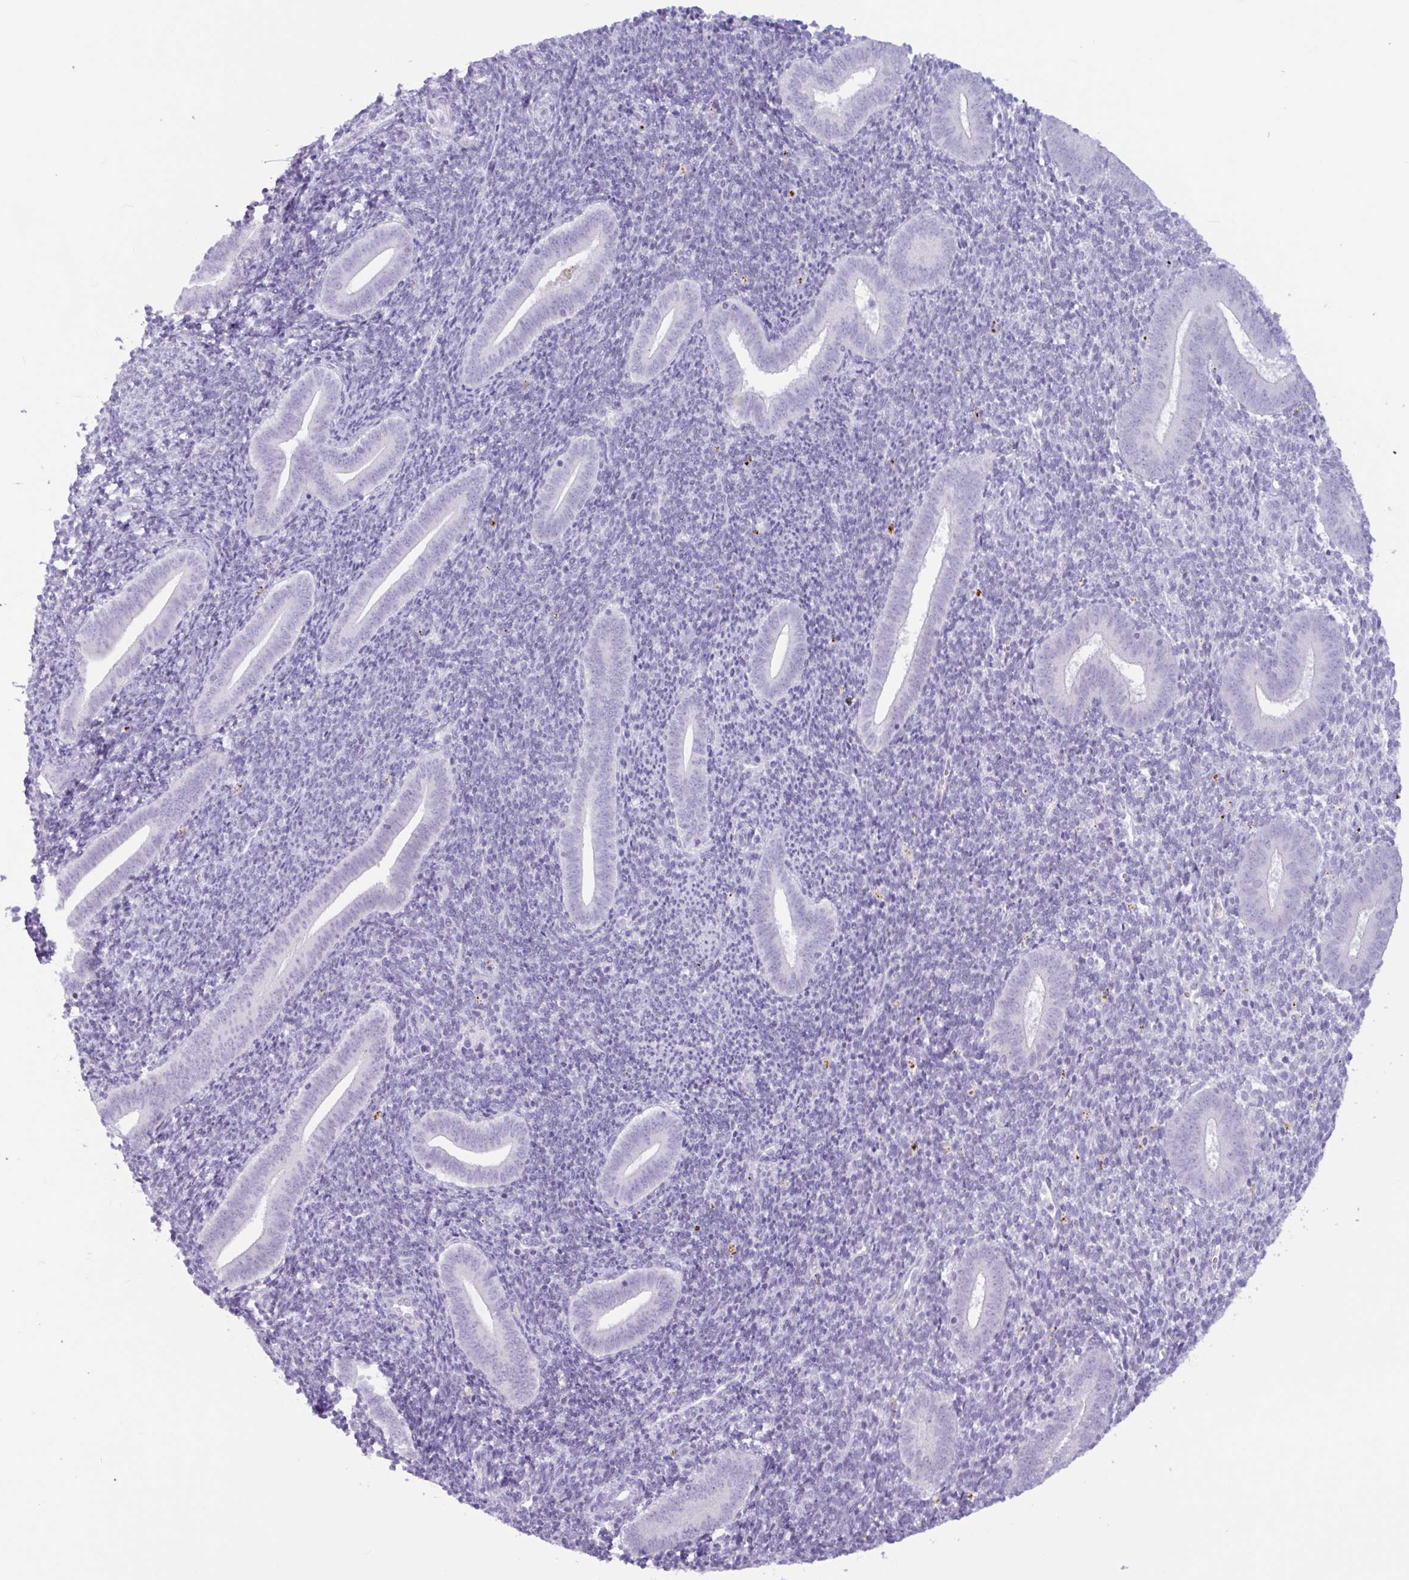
{"staining": {"intensity": "negative", "quantity": "none", "location": "none"}, "tissue": "endometrium", "cell_type": "Cells in endometrial stroma", "image_type": "normal", "snomed": [{"axis": "morphology", "description": "Normal tissue, NOS"}, {"axis": "topography", "description": "Endometrium"}], "caption": "Immunohistochemical staining of benign endometrium displays no significant staining in cells in endometrial stroma.", "gene": "CTSE", "patient": {"sex": "female", "age": 25}}